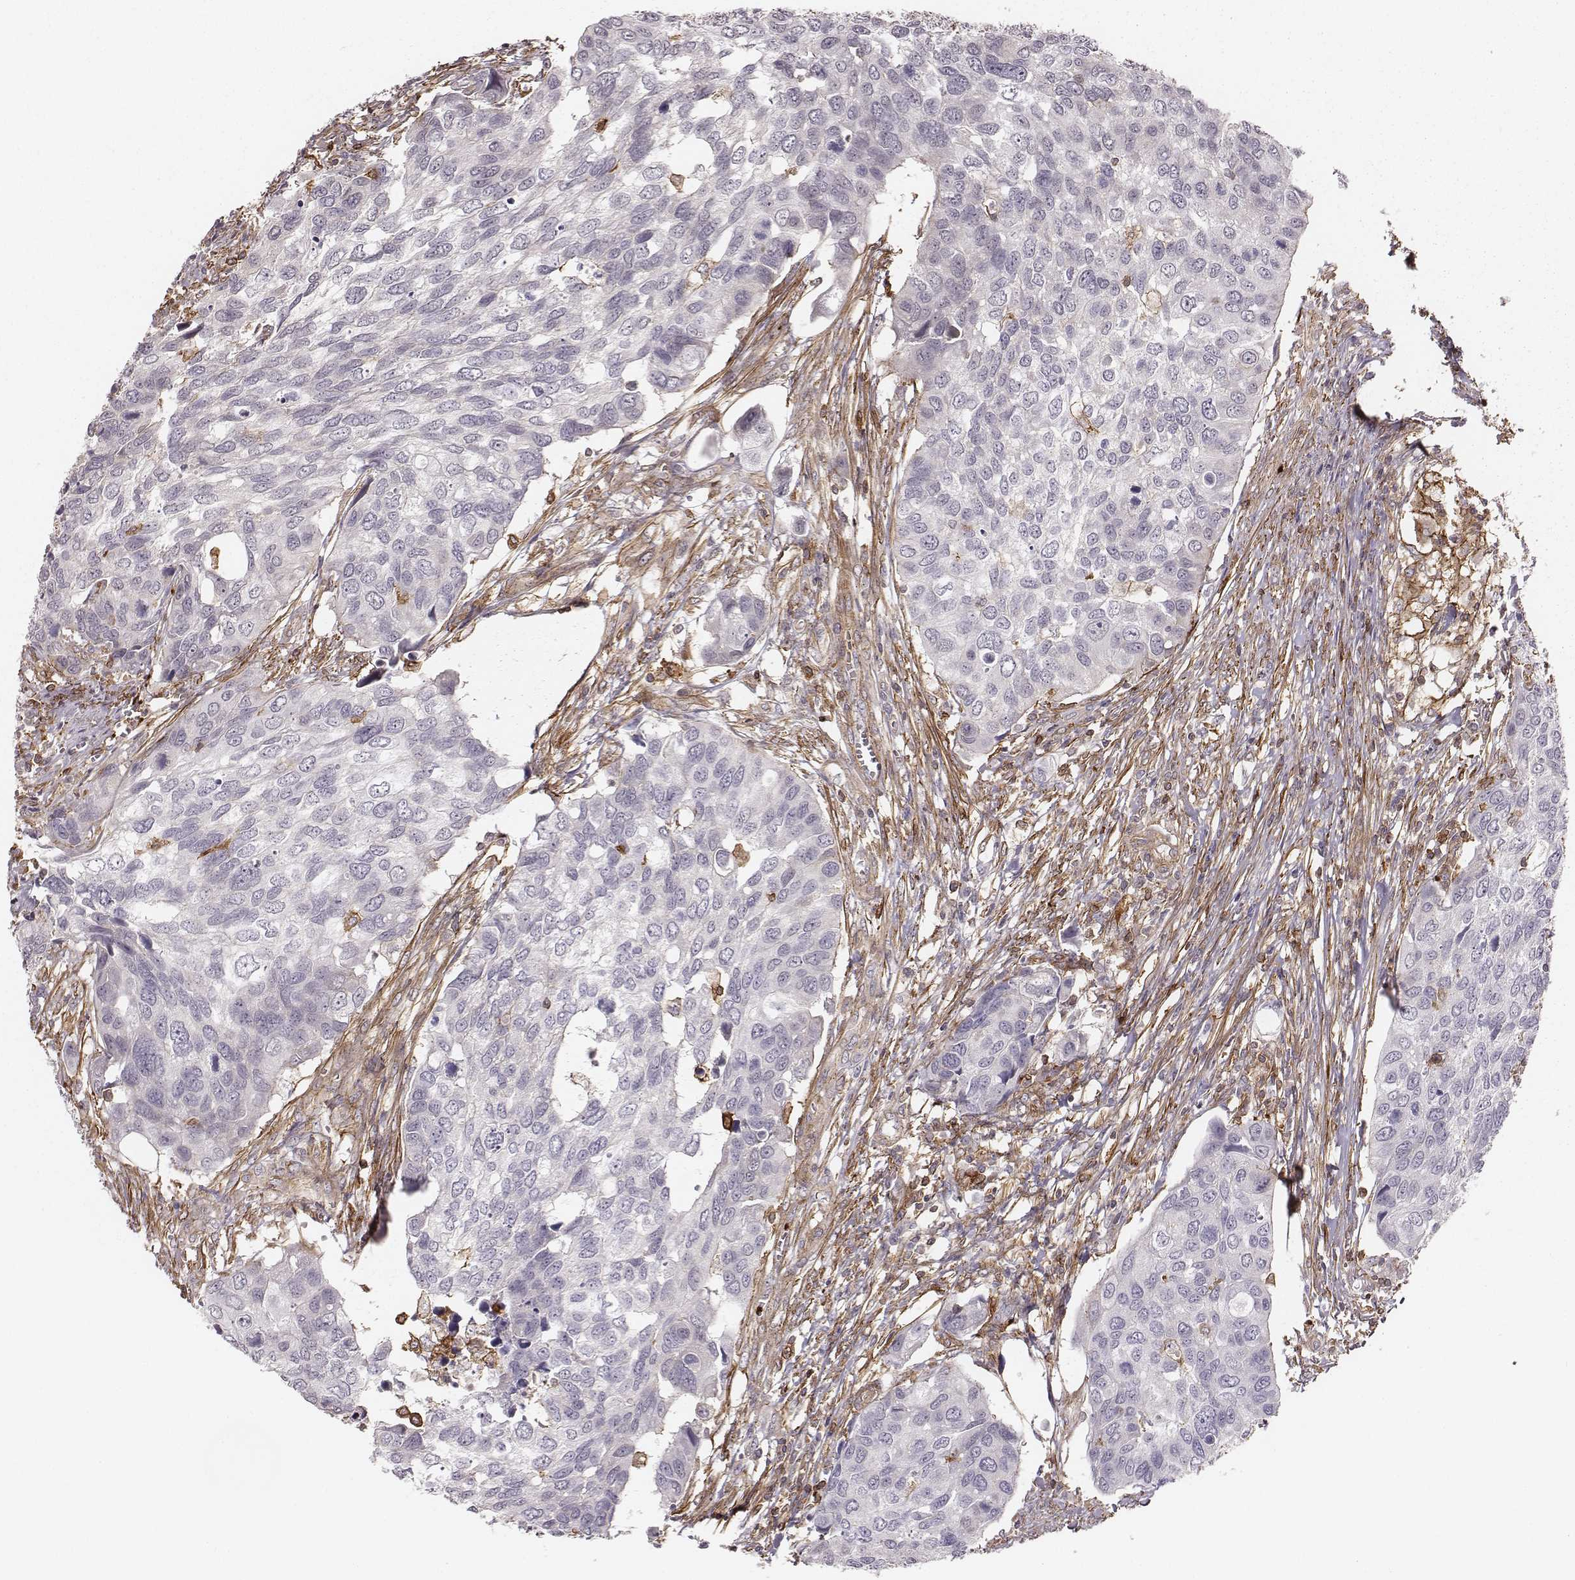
{"staining": {"intensity": "negative", "quantity": "none", "location": "none"}, "tissue": "urothelial cancer", "cell_type": "Tumor cells", "image_type": "cancer", "snomed": [{"axis": "morphology", "description": "Urothelial carcinoma, High grade"}, {"axis": "topography", "description": "Urinary bladder"}], "caption": "Histopathology image shows no significant protein positivity in tumor cells of urothelial carcinoma (high-grade).", "gene": "ZYX", "patient": {"sex": "male", "age": 60}}